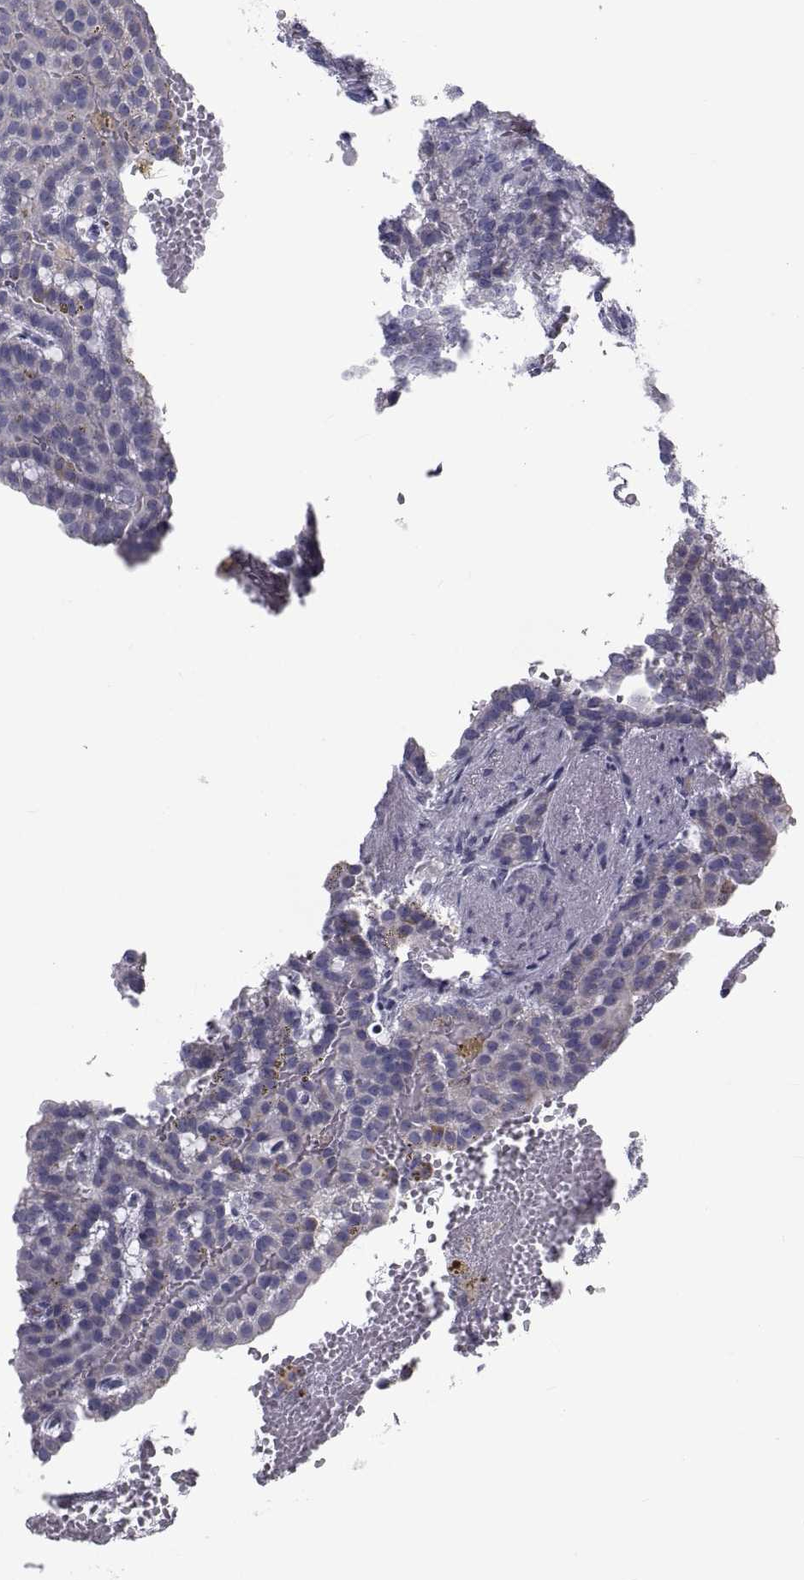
{"staining": {"intensity": "negative", "quantity": "none", "location": "none"}, "tissue": "renal cancer", "cell_type": "Tumor cells", "image_type": "cancer", "snomed": [{"axis": "morphology", "description": "Adenocarcinoma, NOS"}, {"axis": "topography", "description": "Kidney"}], "caption": "This is an immunohistochemistry histopathology image of human renal cancer (adenocarcinoma). There is no expression in tumor cells.", "gene": "FDXR", "patient": {"sex": "male", "age": 63}}